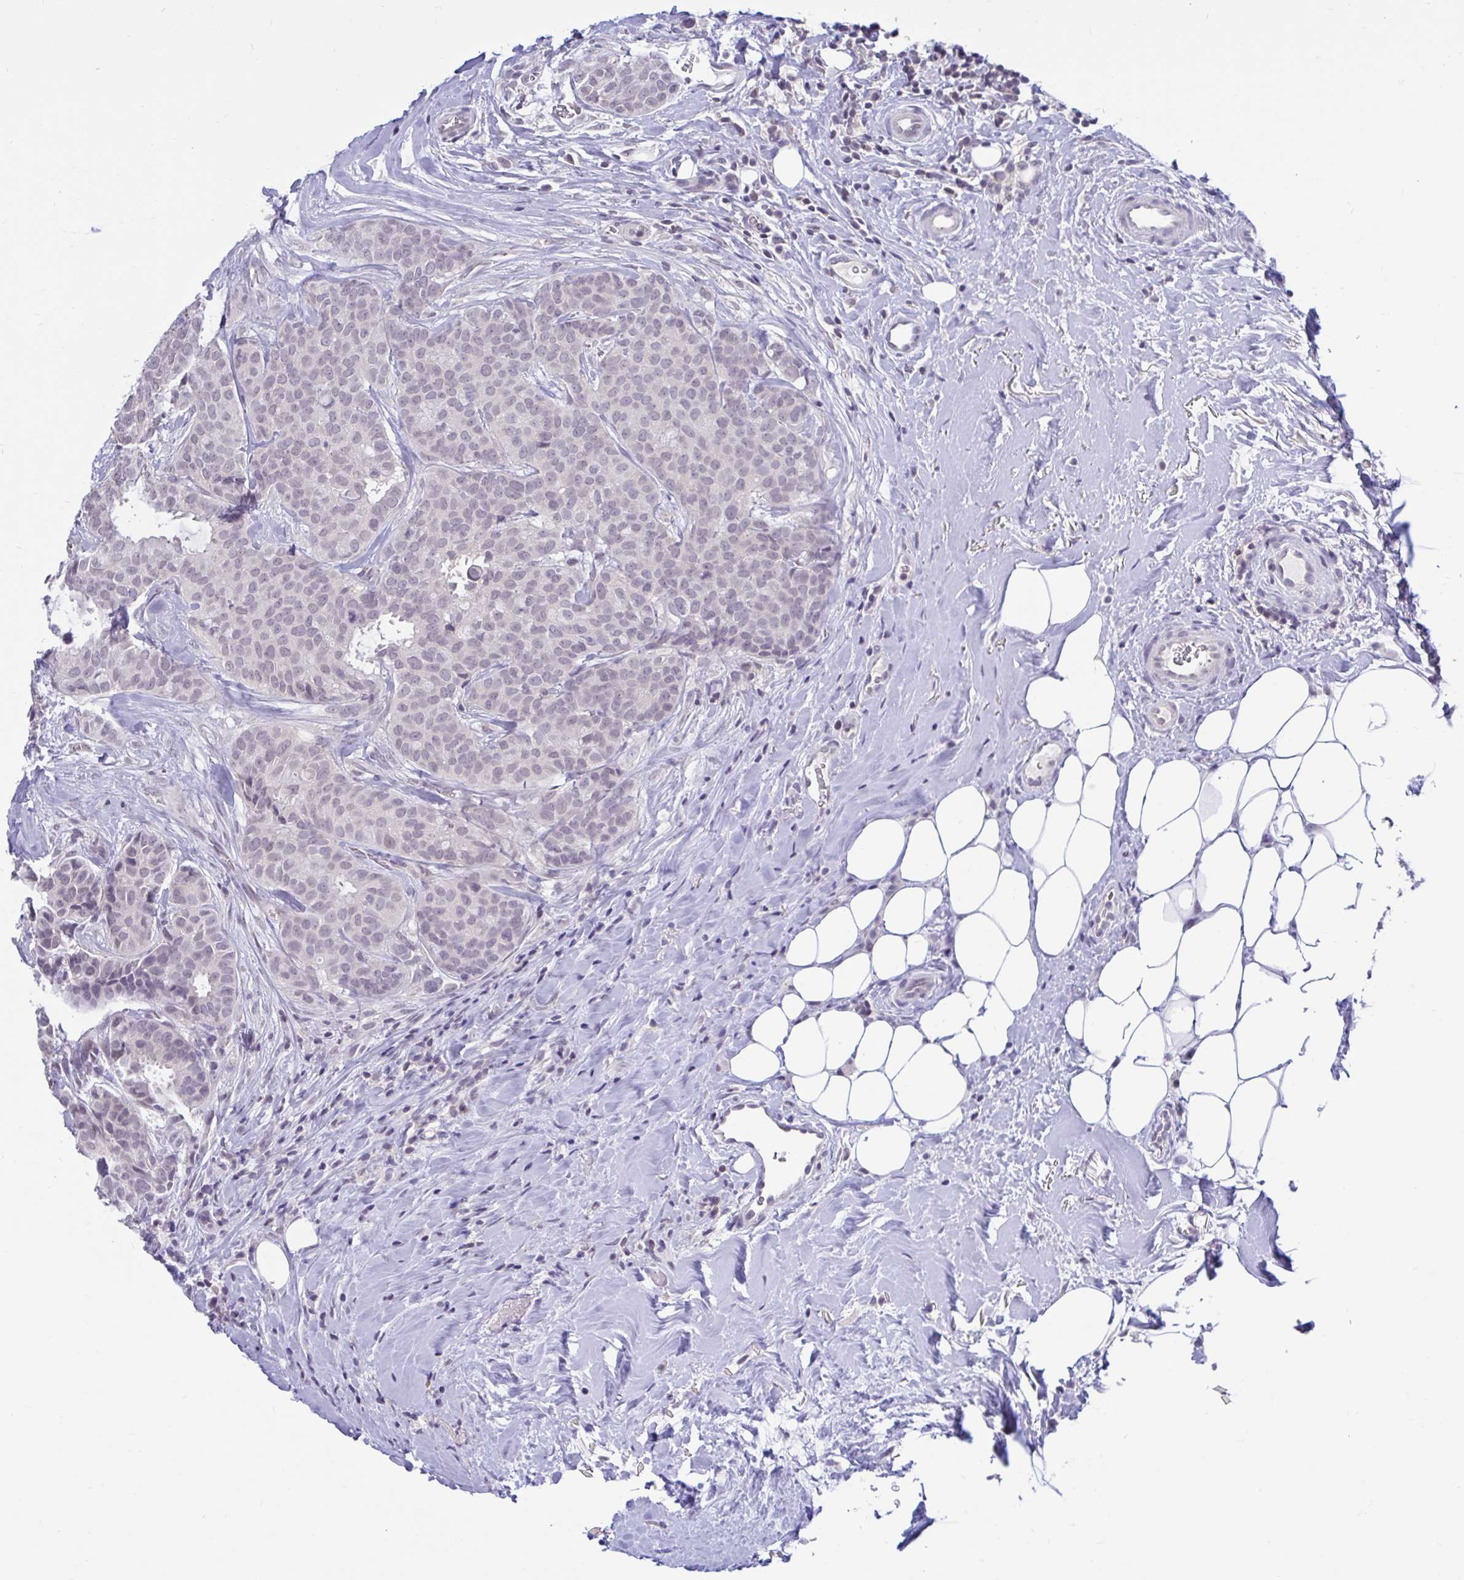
{"staining": {"intensity": "weak", "quantity": "<25%", "location": "nuclear"}, "tissue": "breast cancer", "cell_type": "Tumor cells", "image_type": "cancer", "snomed": [{"axis": "morphology", "description": "Duct carcinoma"}, {"axis": "topography", "description": "Breast"}], "caption": "Immunohistochemistry (IHC) of human breast cancer shows no expression in tumor cells. (Stains: DAB (3,3'-diaminobenzidine) immunohistochemistry (IHC) with hematoxylin counter stain, Microscopy: brightfield microscopy at high magnification).", "gene": "ARPP19", "patient": {"sex": "female", "age": 84}}